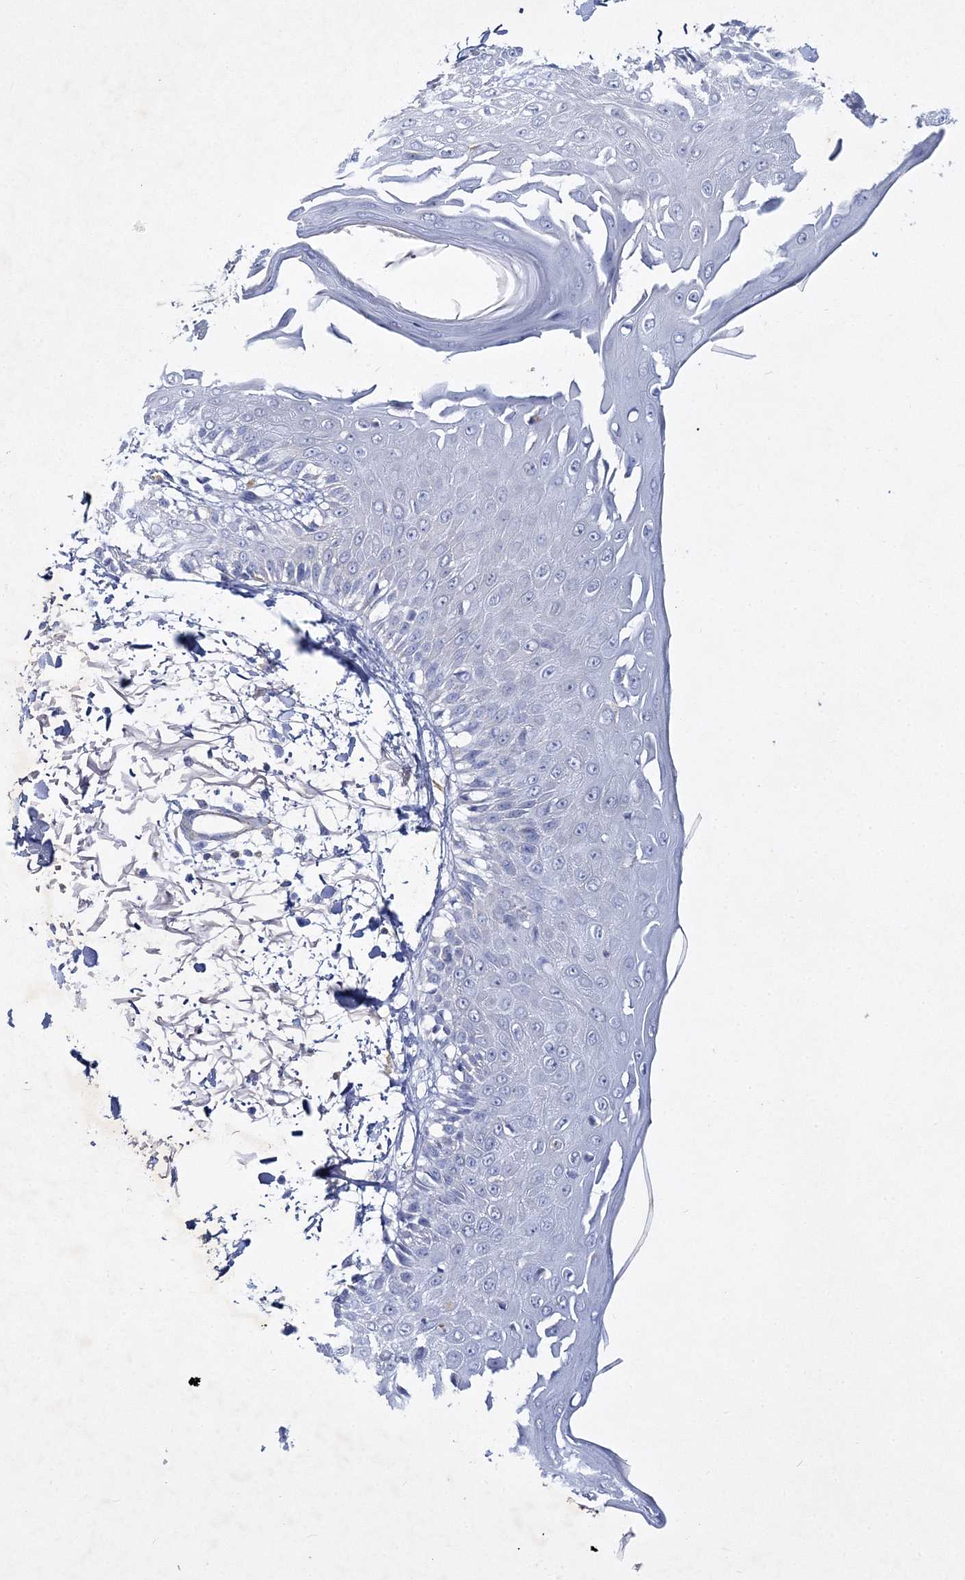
{"staining": {"intensity": "negative", "quantity": "none", "location": "none"}, "tissue": "skin", "cell_type": "Fibroblasts", "image_type": "normal", "snomed": [{"axis": "morphology", "description": "Normal tissue, NOS"}, {"axis": "morphology", "description": "Squamous cell carcinoma, NOS"}, {"axis": "topography", "description": "Skin"}, {"axis": "topography", "description": "Peripheral nerve tissue"}], "caption": "DAB (3,3'-diaminobenzidine) immunohistochemical staining of normal skin demonstrates no significant positivity in fibroblasts.", "gene": "RTN2", "patient": {"sex": "male", "age": 83}}